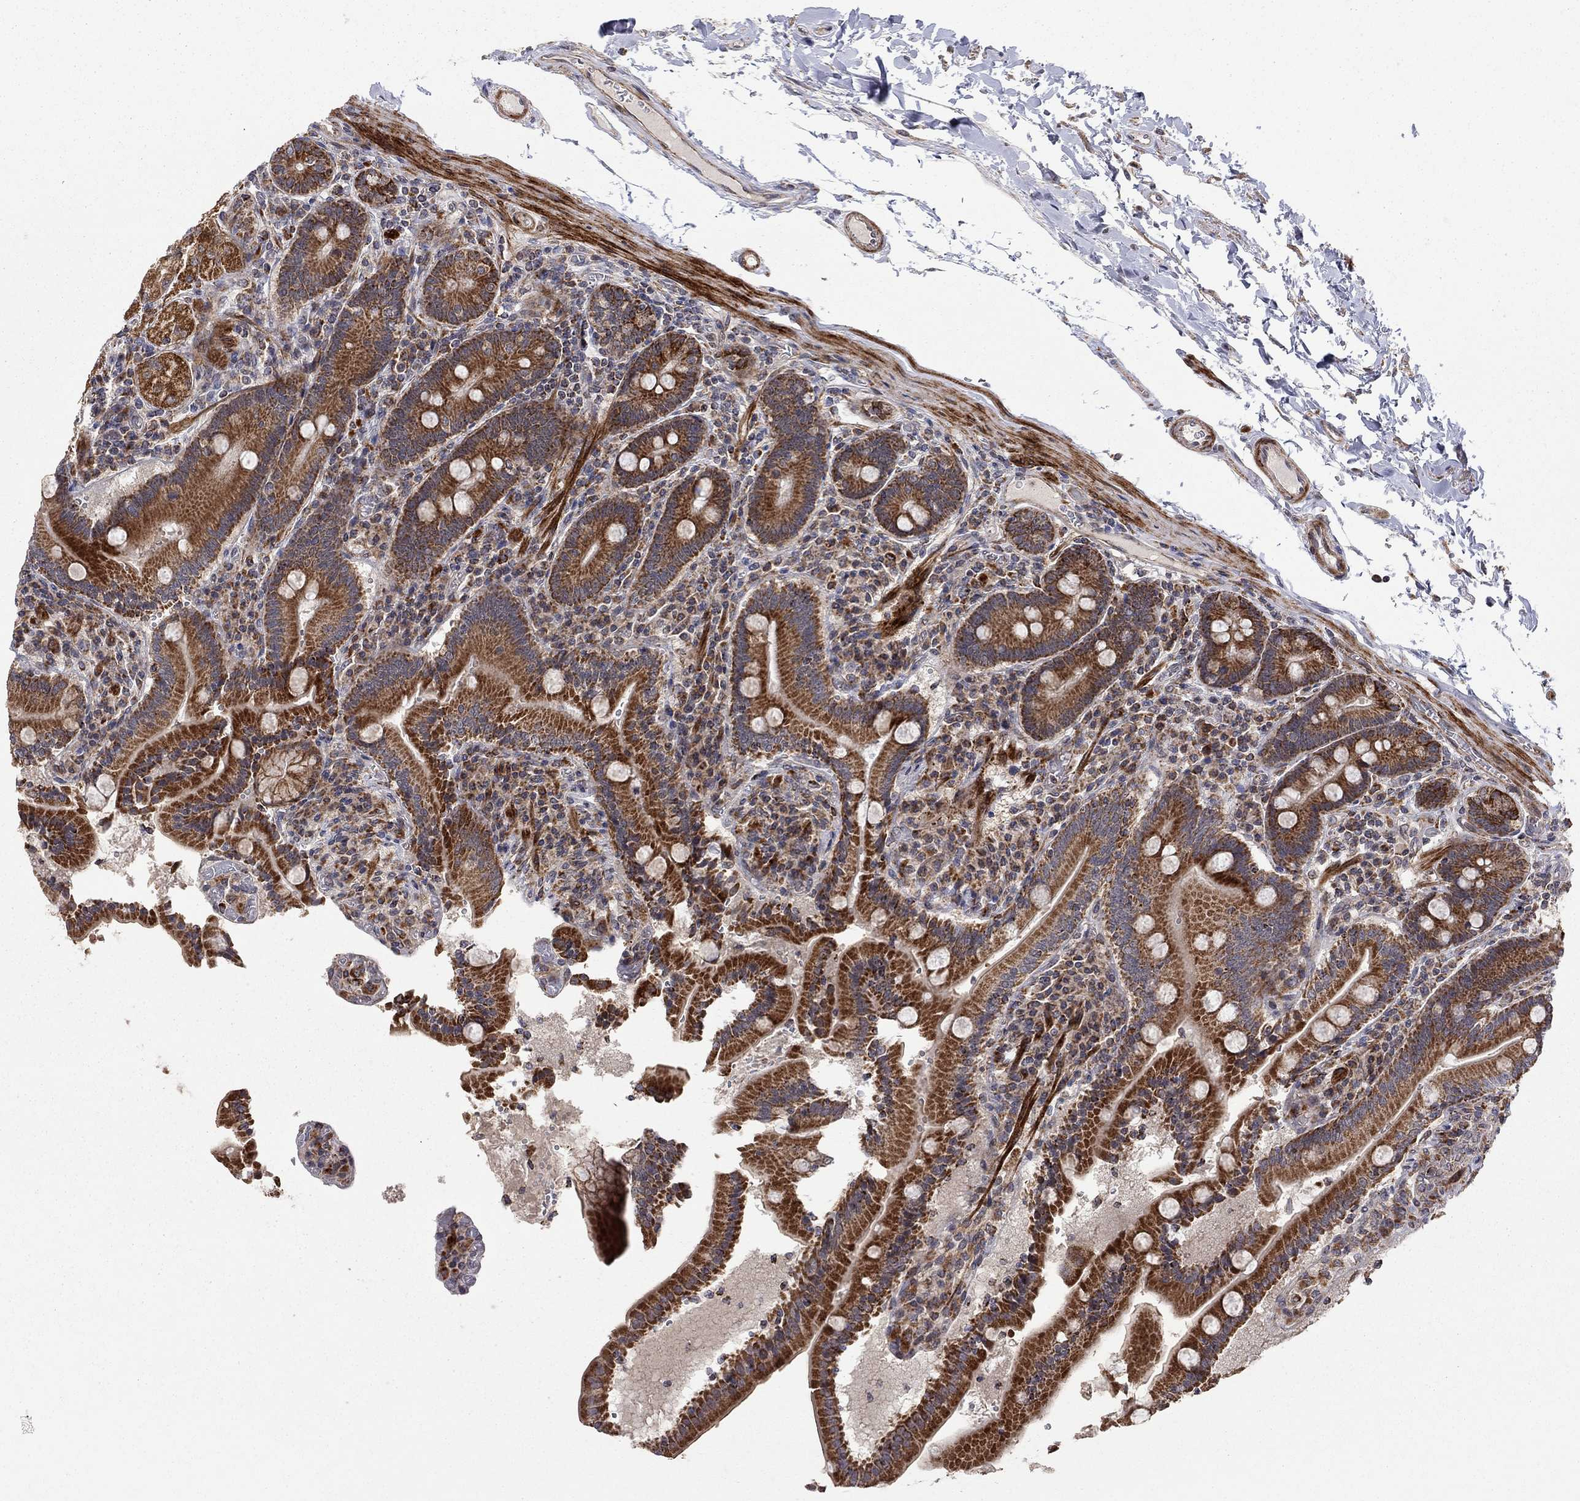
{"staining": {"intensity": "strong", "quantity": "25%-75%", "location": "cytoplasmic/membranous"}, "tissue": "duodenum", "cell_type": "Glandular cells", "image_type": "normal", "snomed": [{"axis": "morphology", "description": "Normal tissue, NOS"}, {"axis": "topography", "description": "Duodenum"}], "caption": "Glandular cells exhibit high levels of strong cytoplasmic/membranous positivity in about 25%-75% of cells in normal human duodenum.", "gene": "IDS", "patient": {"sex": "female", "age": 62}}